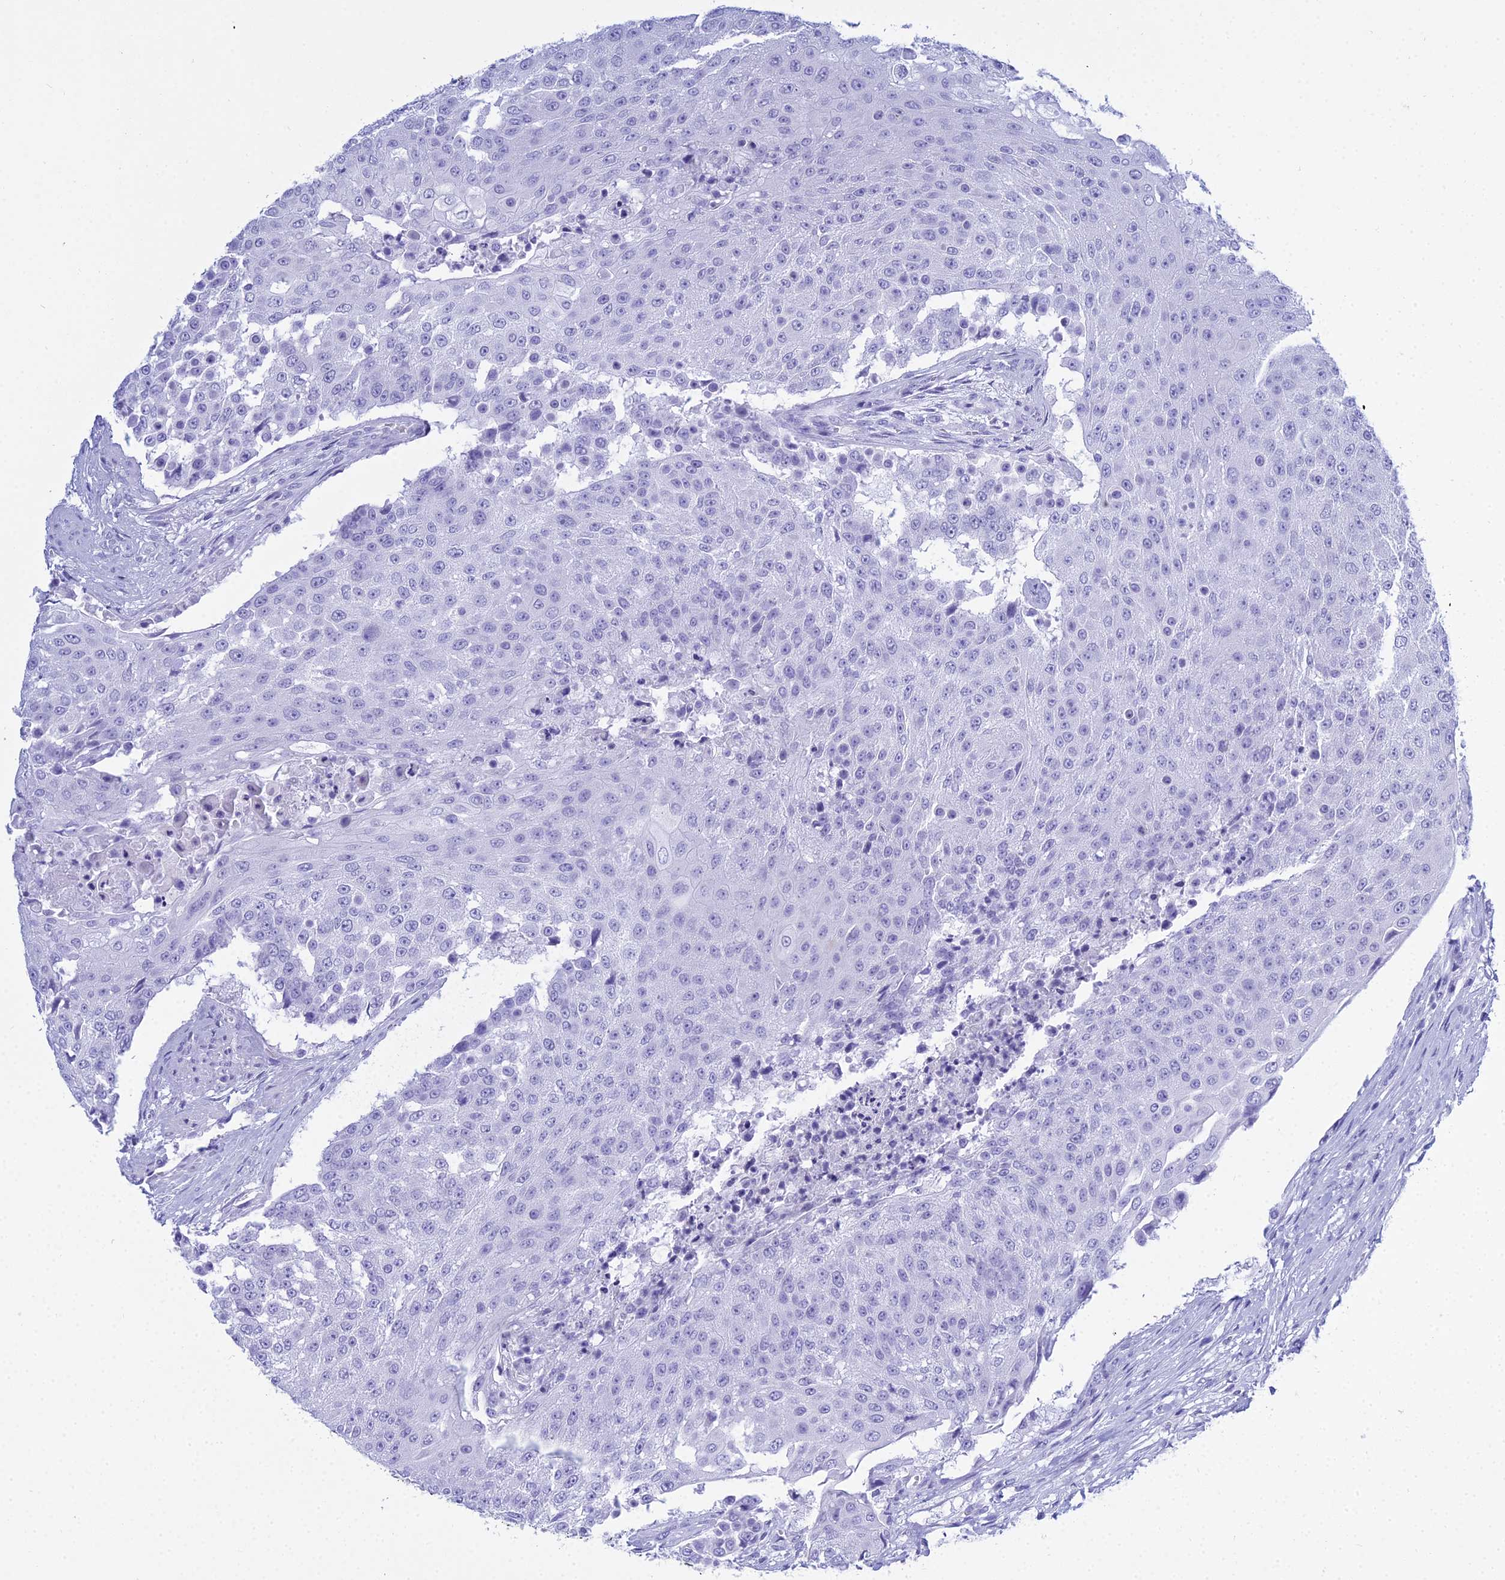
{"staining": {"intensity": "negative", "quantity": "none", "location": "none"}, "tissue": "urothelial cancer", "cell_type": "Tumor cells", "image_type": "cancer", "snomed": [{"axis": "morphology", "description": "Urothelial carcinoma, High grade"}, {"axis": "topography", "description": "Urinary bladder"}], "caption": "DAB immunohistochemical staining of urothelial cancer reveals no significant staining in tumor cells.", "gene": "PATE4", "patient": {"sex": "female", "age": 63}}